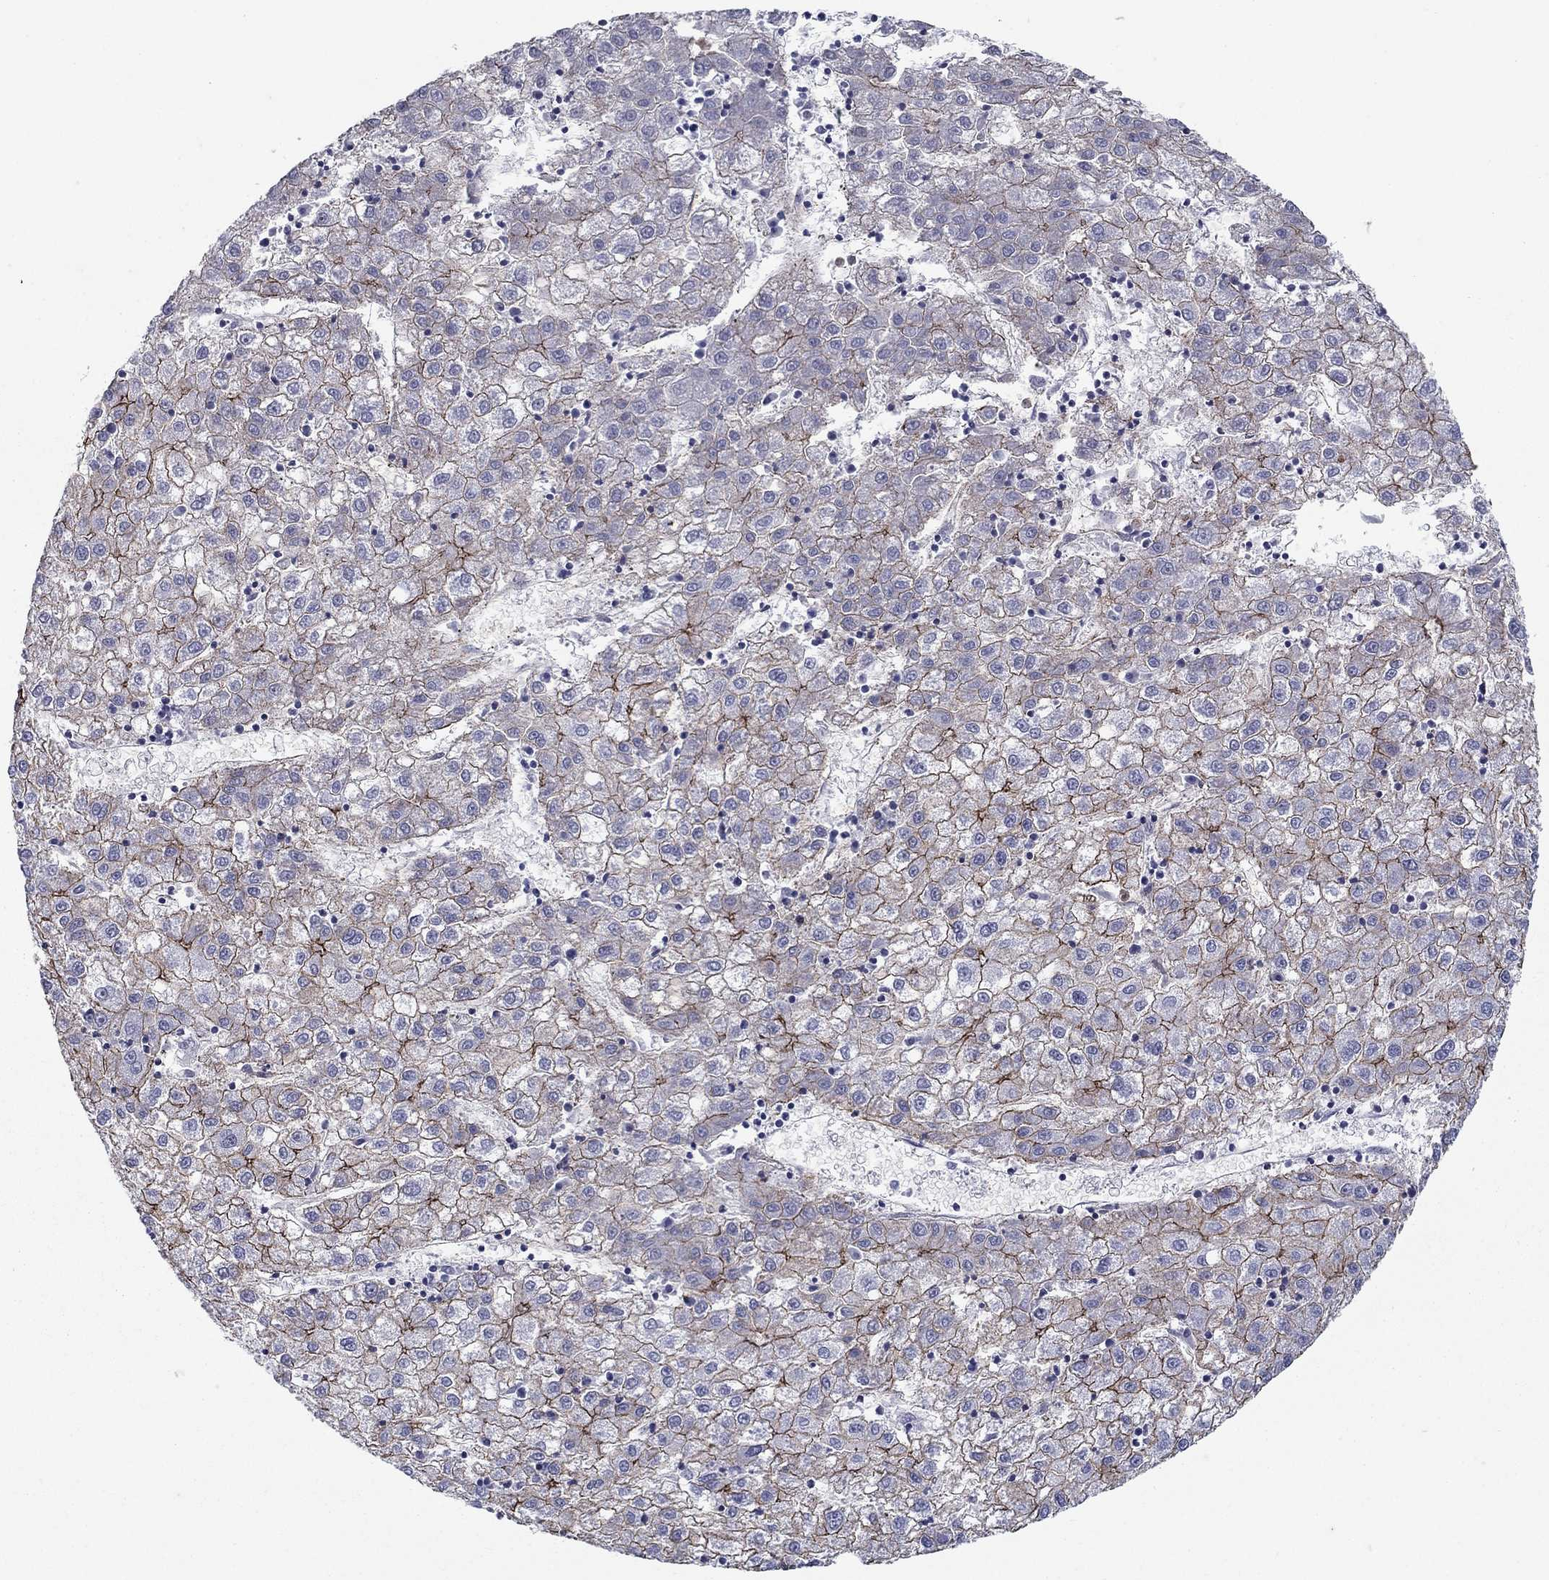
{"staining": {"intensity": "strong", "quantity": "25%-75%", "location": "cytoplasmic/membranous"}, "tissue": "liver cancer", "cell_type": "Tumor cells", "image_type": "cancer", "snomed": [{"axis": "morphology", "description": "Carcinoma, Hepatocellular, NOS"}, {"axis": "topography", "description": "Liver"}], "caption": "Immunohistochemistry (IHC) of liver hepatocellular carcinoma demonstrates high levels of strong cytoplasmic/membranous expression in approximately 25%-75% of tumor cells.", "gene": "KRBA1", "patient": {"sex": "male", "age": 72}}